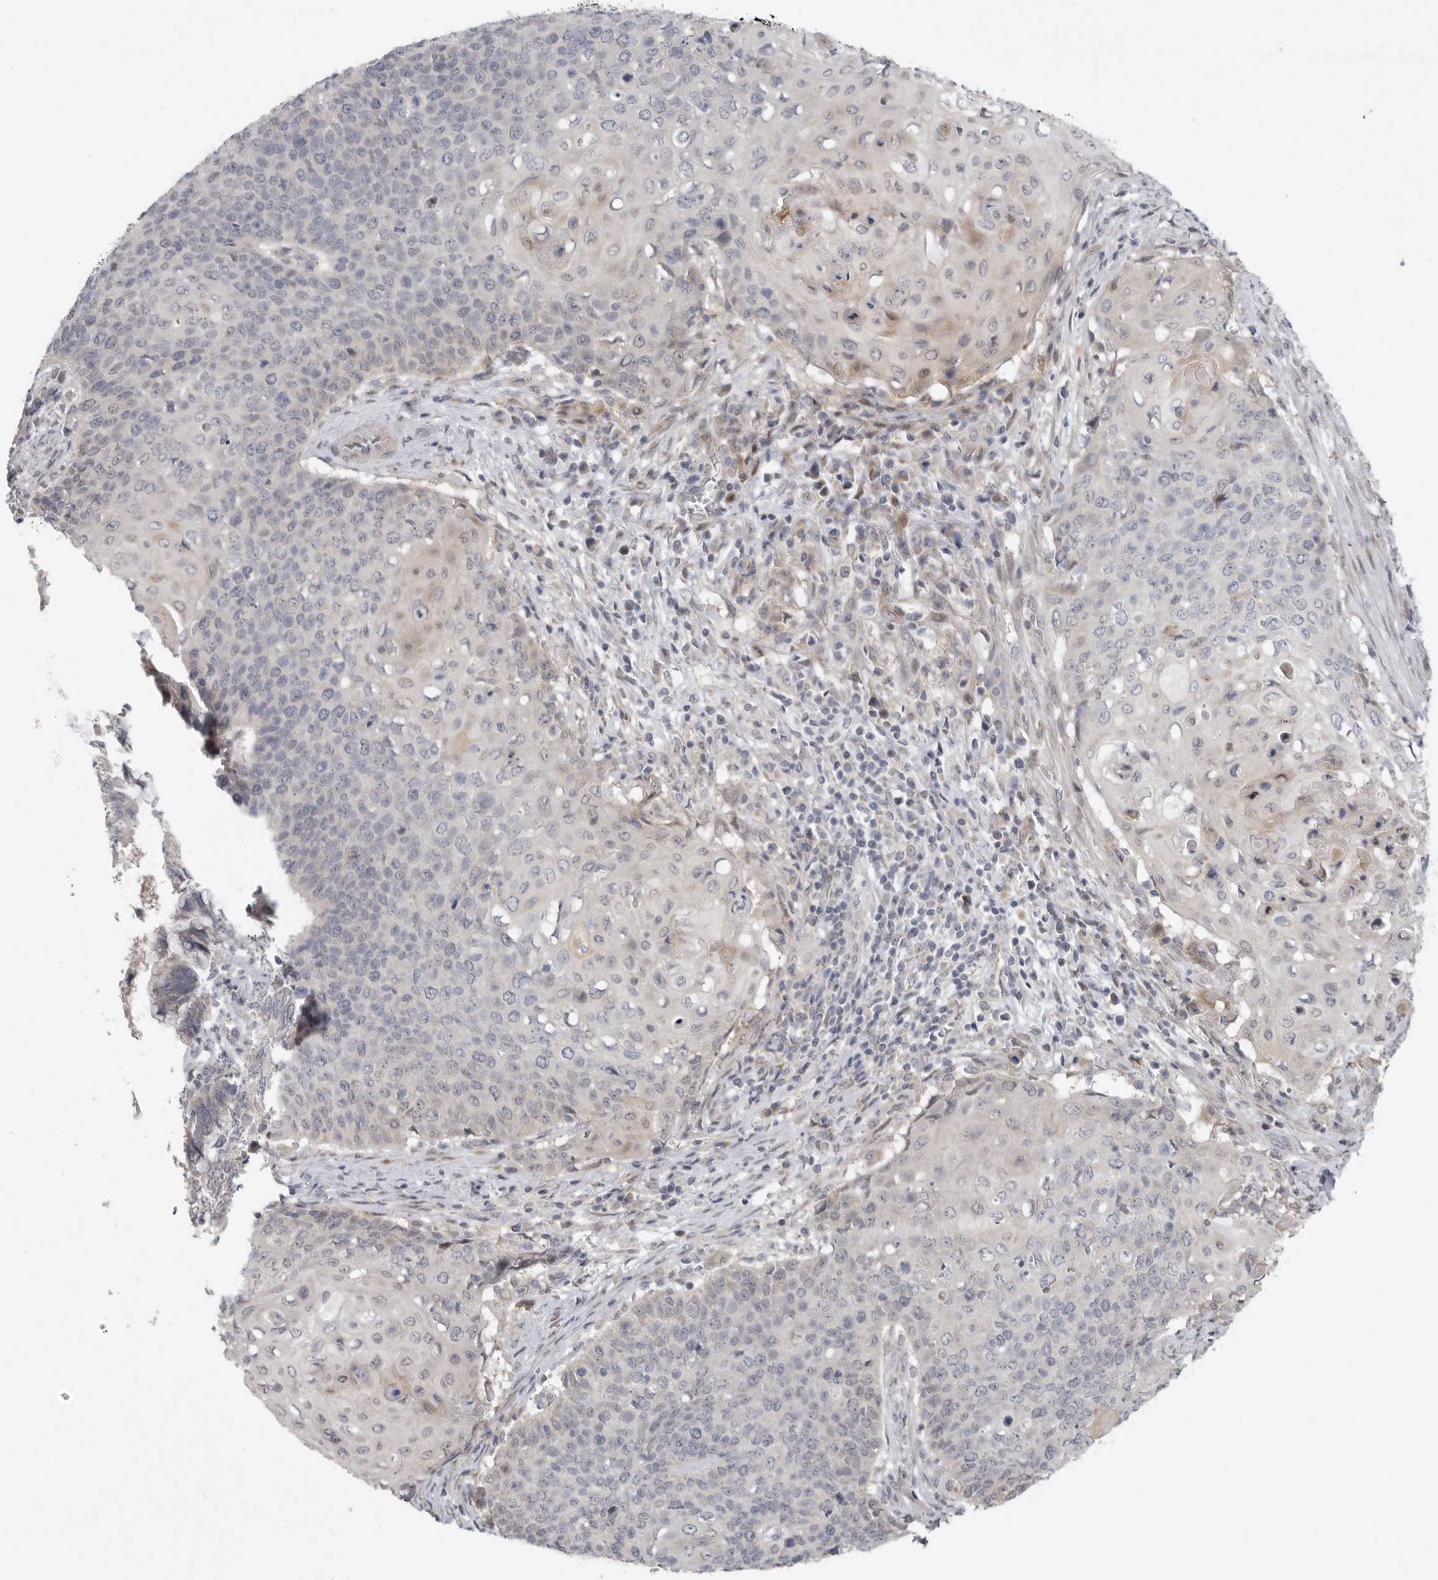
{"staining": {"intensity": "negative", "quantity": "none", "location": "none"}, "tissue": "cervical cancer", "cell_type": "Tumor cells", "image_type": "cancer", "snomed": [{"axis": "morphology", "description": "Squamous cell carcinoma, NOS"}, {"axis": "topography", "description": "Cervix"}], "caption": "Tumor cells show no significant protein expression in cervical cancer (squamous cell carcinoma).", "gene": "FBXO43", "patient": {"sex": "female", "age": 39}}